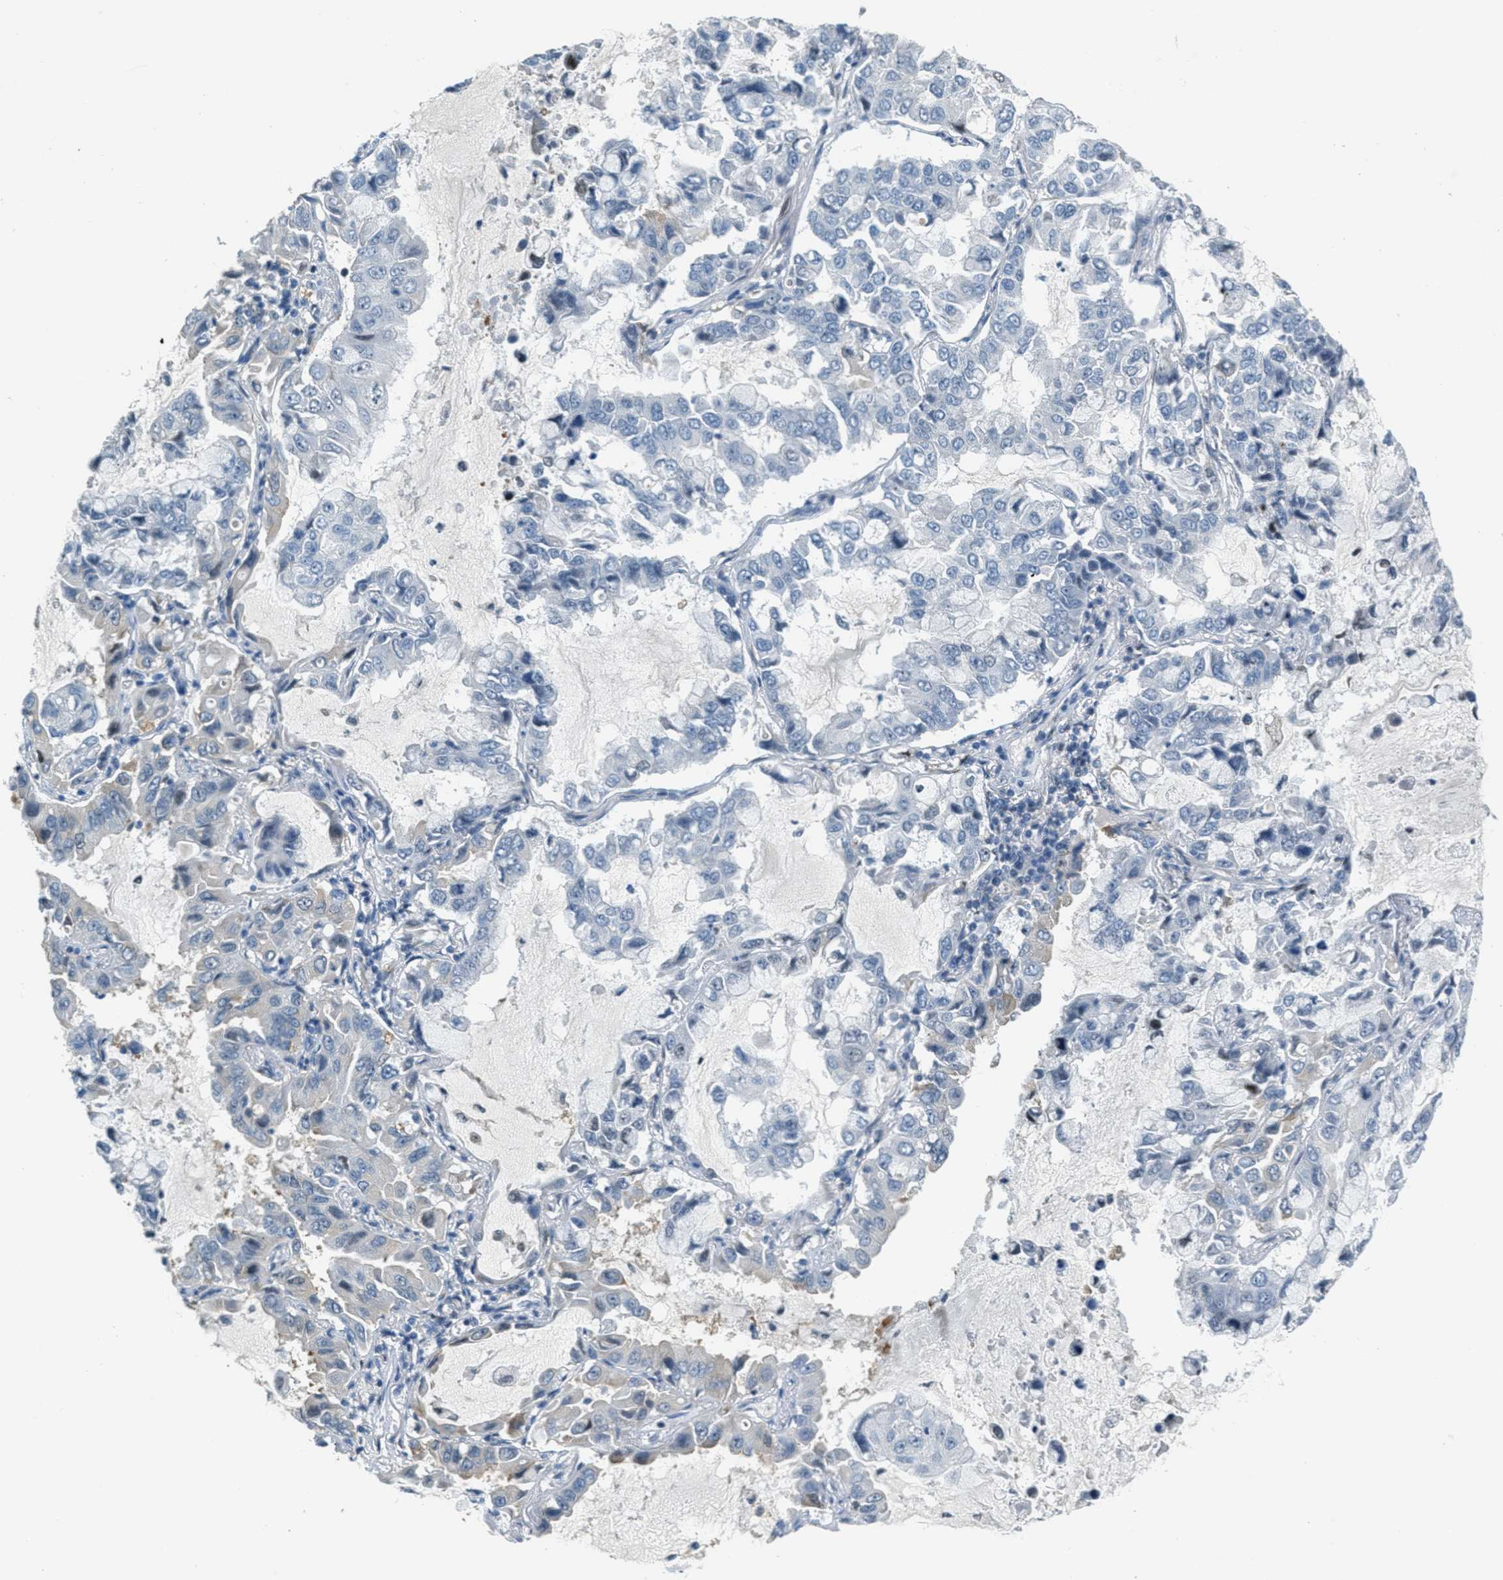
{"staining": {"intensity": "negative", "quantity": "none", "location": "none"}, "tissue": "lung cancer", "cell_type": "Tumor cells", "image_type": "cancer", "snomed": [{"axis": "morphology", "description": "Adenocarcinoma, NOS"}, {"axis": "topography", "description": "Lung"}], "caption": "Immunohistochemistry (IHC) micrograph of neoplastic tissue: human lung cancer (adenocarcinoma) stained with DAB reveals no significant protein staining in tumor cells.", "gene": "ZDHHC23", "patient": {"sex": "male", "age": 64}}